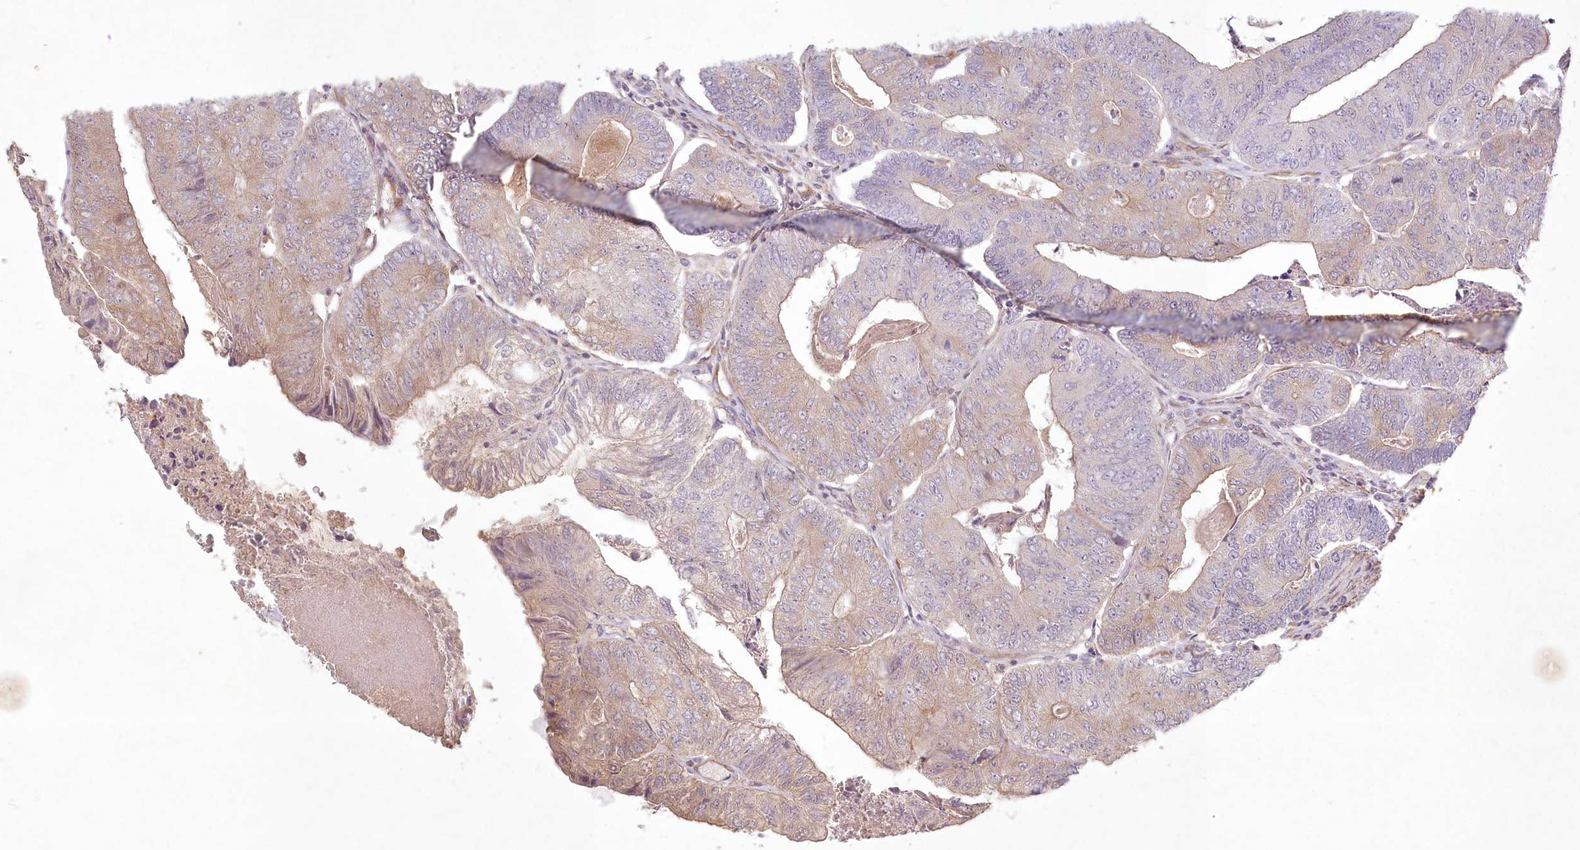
{"staining": {"intensity": "weak", "quantity": "25%-75%", "location": "cytoplasmic/membranous"}, "tissue": "colorectal cancer", "cell_type": "Tumor cells", "image_type": "cancer", "snomed": [{"axis": "morphology", "description": "Adenocarcinoma, NOS"}, {"axis": "topography", "description": "Colon"}], "caption": "The histopathology image demonstrates a brown stain indicating the presence of a protein in the cytoplasmic/membranous of tumor cells in colorectal cancer (adenocarcinoma).", "gene": "INPP4B", "patient": {"sex": "female", "age": 67}}